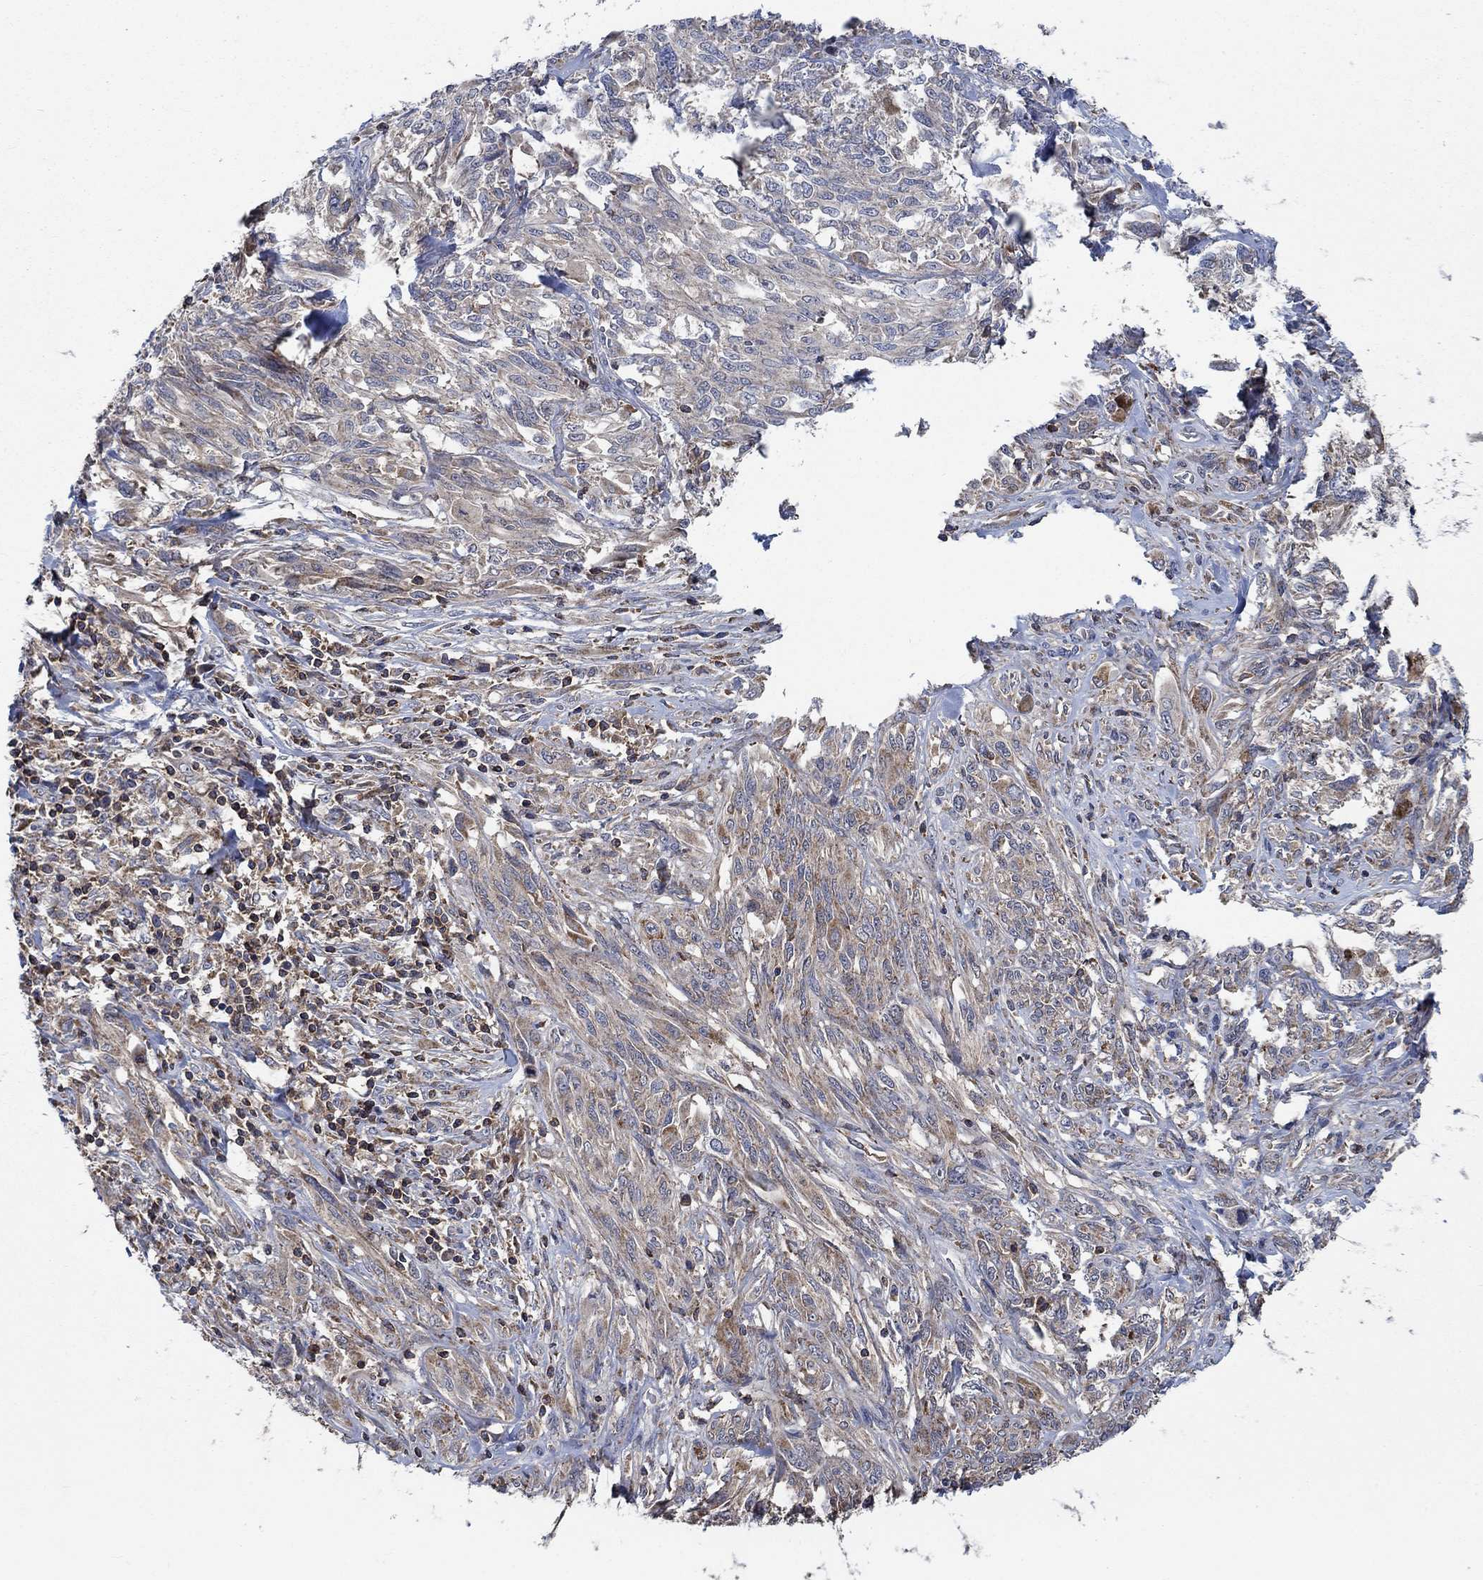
{"staining": {"intensity": "weak", "quantity": ">75%", "location": "cytoplasmic/membranous"}, "tissue": "melanoma", "cell_type": "Tumor cells", "image_type": "cancer", "snomed": [{"axis": "morphology", "description": "Malignant melanoma, NOS"}, {"axis": "topography", "description": "Skin"}], "caption": "The photomicrograph exhibits a brown stain indicating the presence of a protein in the cytoplasmic/membranous of tumor cells in melanoma.", "gene": "STXBP6", "patient": {"sex": "female", "age": 91}}